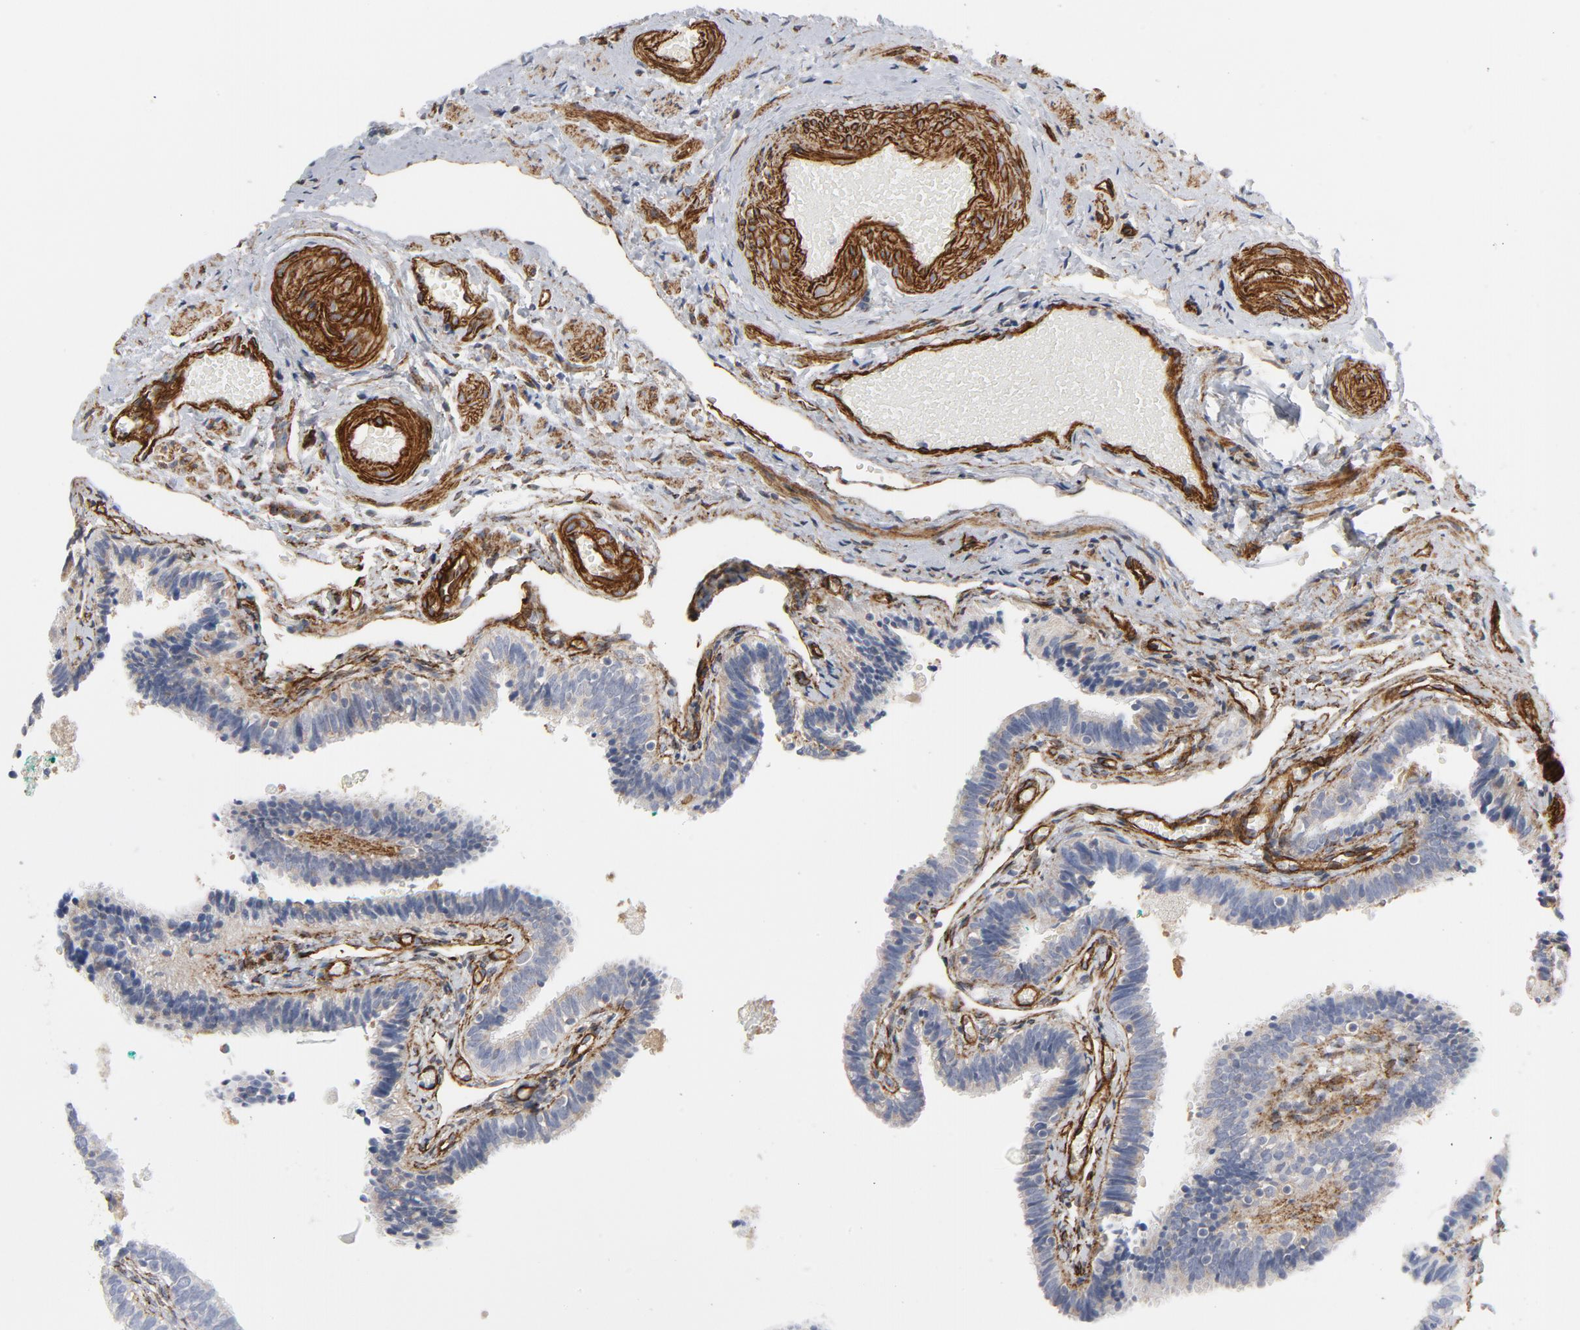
{"staining": {"intensity": "negative", "quantity": "none", "location": "none"}, "tissue": "fallopian tube", "cell_type": "Glandular cells", "image_type": "normal", "snomed": [{"axis": "morphology", "description": "Normal tissue, NOS"}, {"axis": "topography", "description": "Fallopian tube"}], "caption": "This is an IHC photomicrograph of normal human fallopian tube. There is no staining in glandular cells.", "gene": "GNG2", "patient": {"sex": "female", "age": 46}}